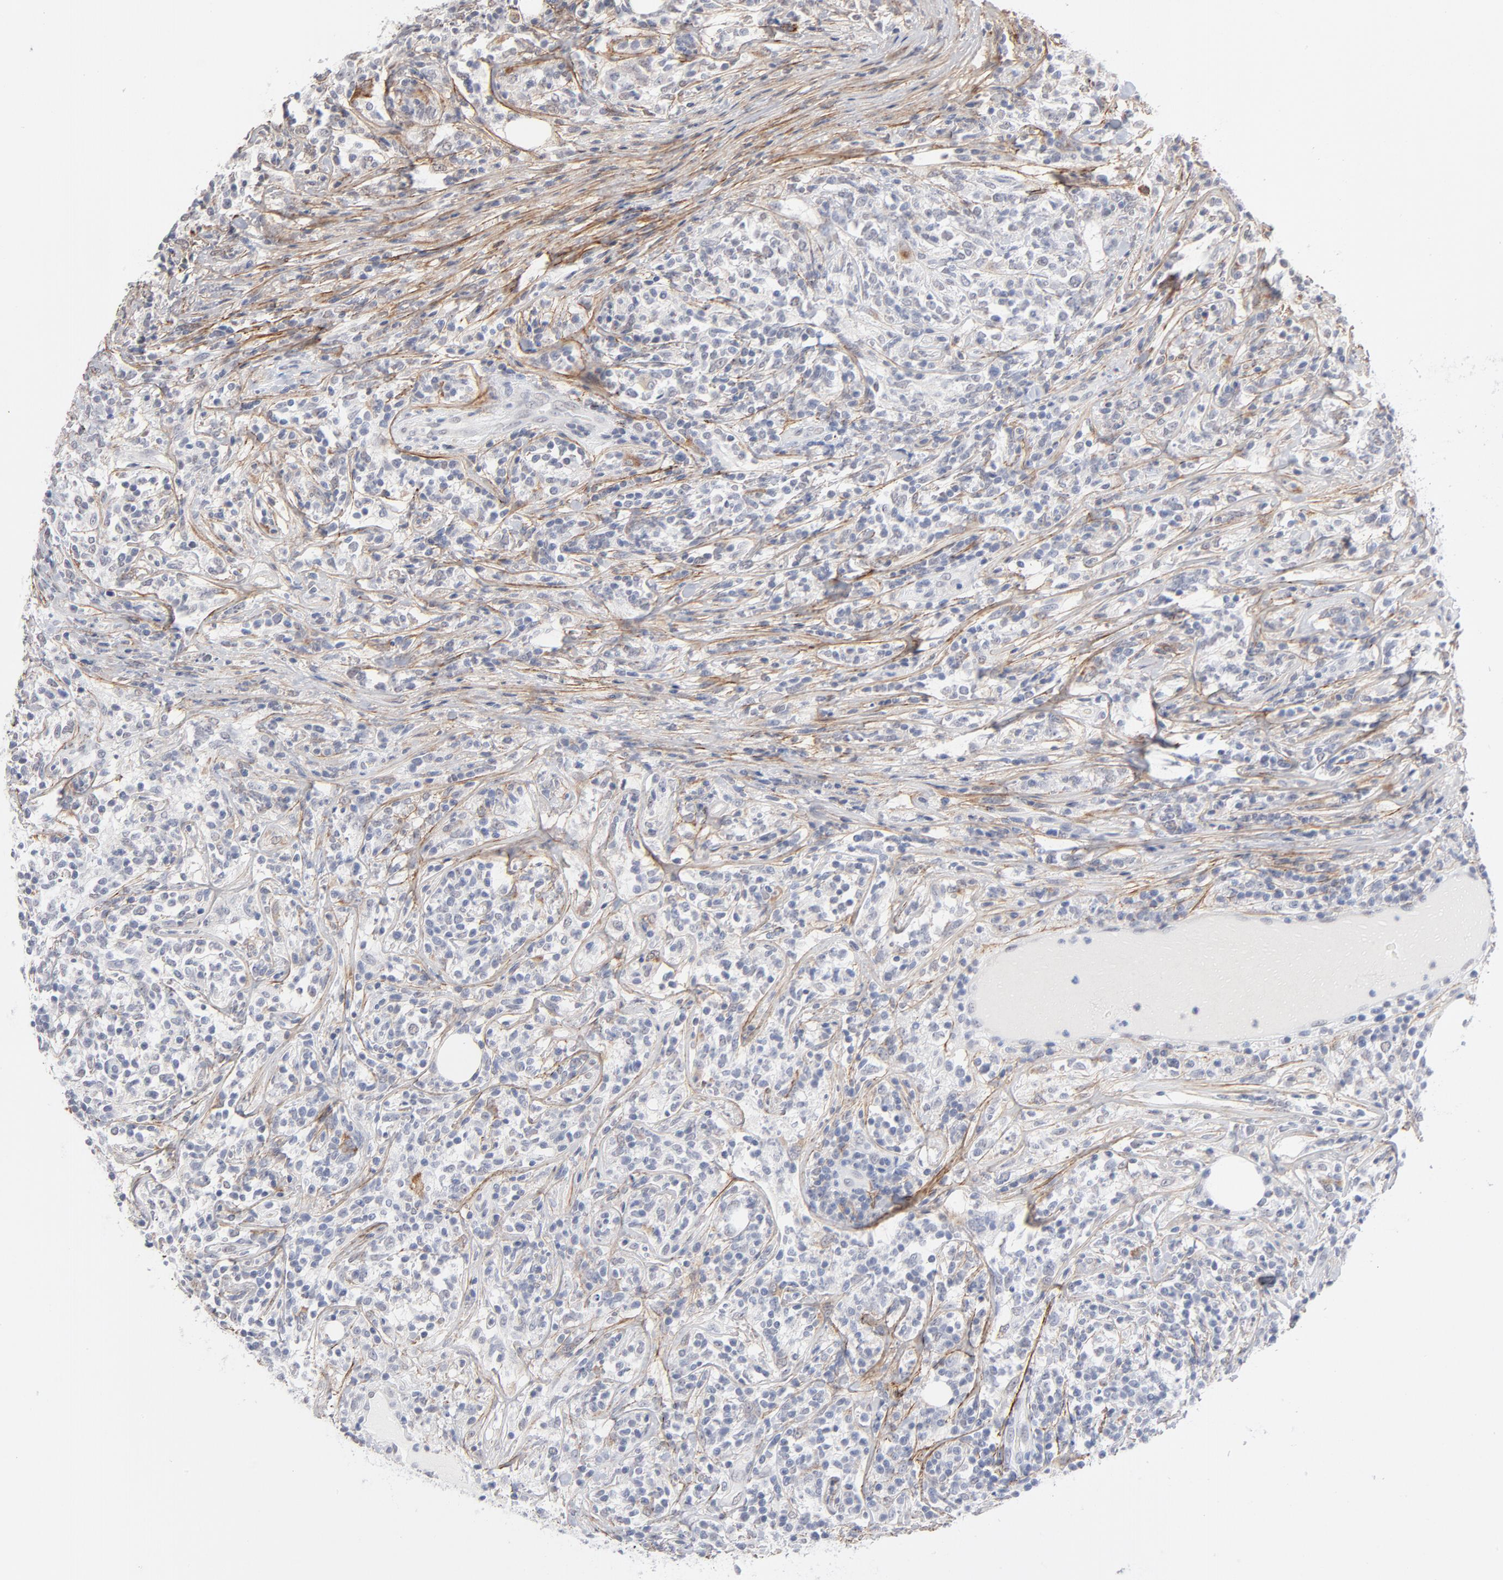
{"staining": {"intensity": "negative", "quantity": "none", "location": "none"}, "tissue": "lymphoma", "cell_type": "Tumor cells", "image_type": "cancer", "snomed": [{"axis": "morphology", "description": "Malignant lymphoma, non-Hodgkin's type, High grade"}, {"axis": "topography", "description": "Lymph node"}], "caption": "Tumor cells are negative for brown protein staining in lymphoma.", "gene": "LTBP2", "patient": {"sex": "female", "age": 84}}